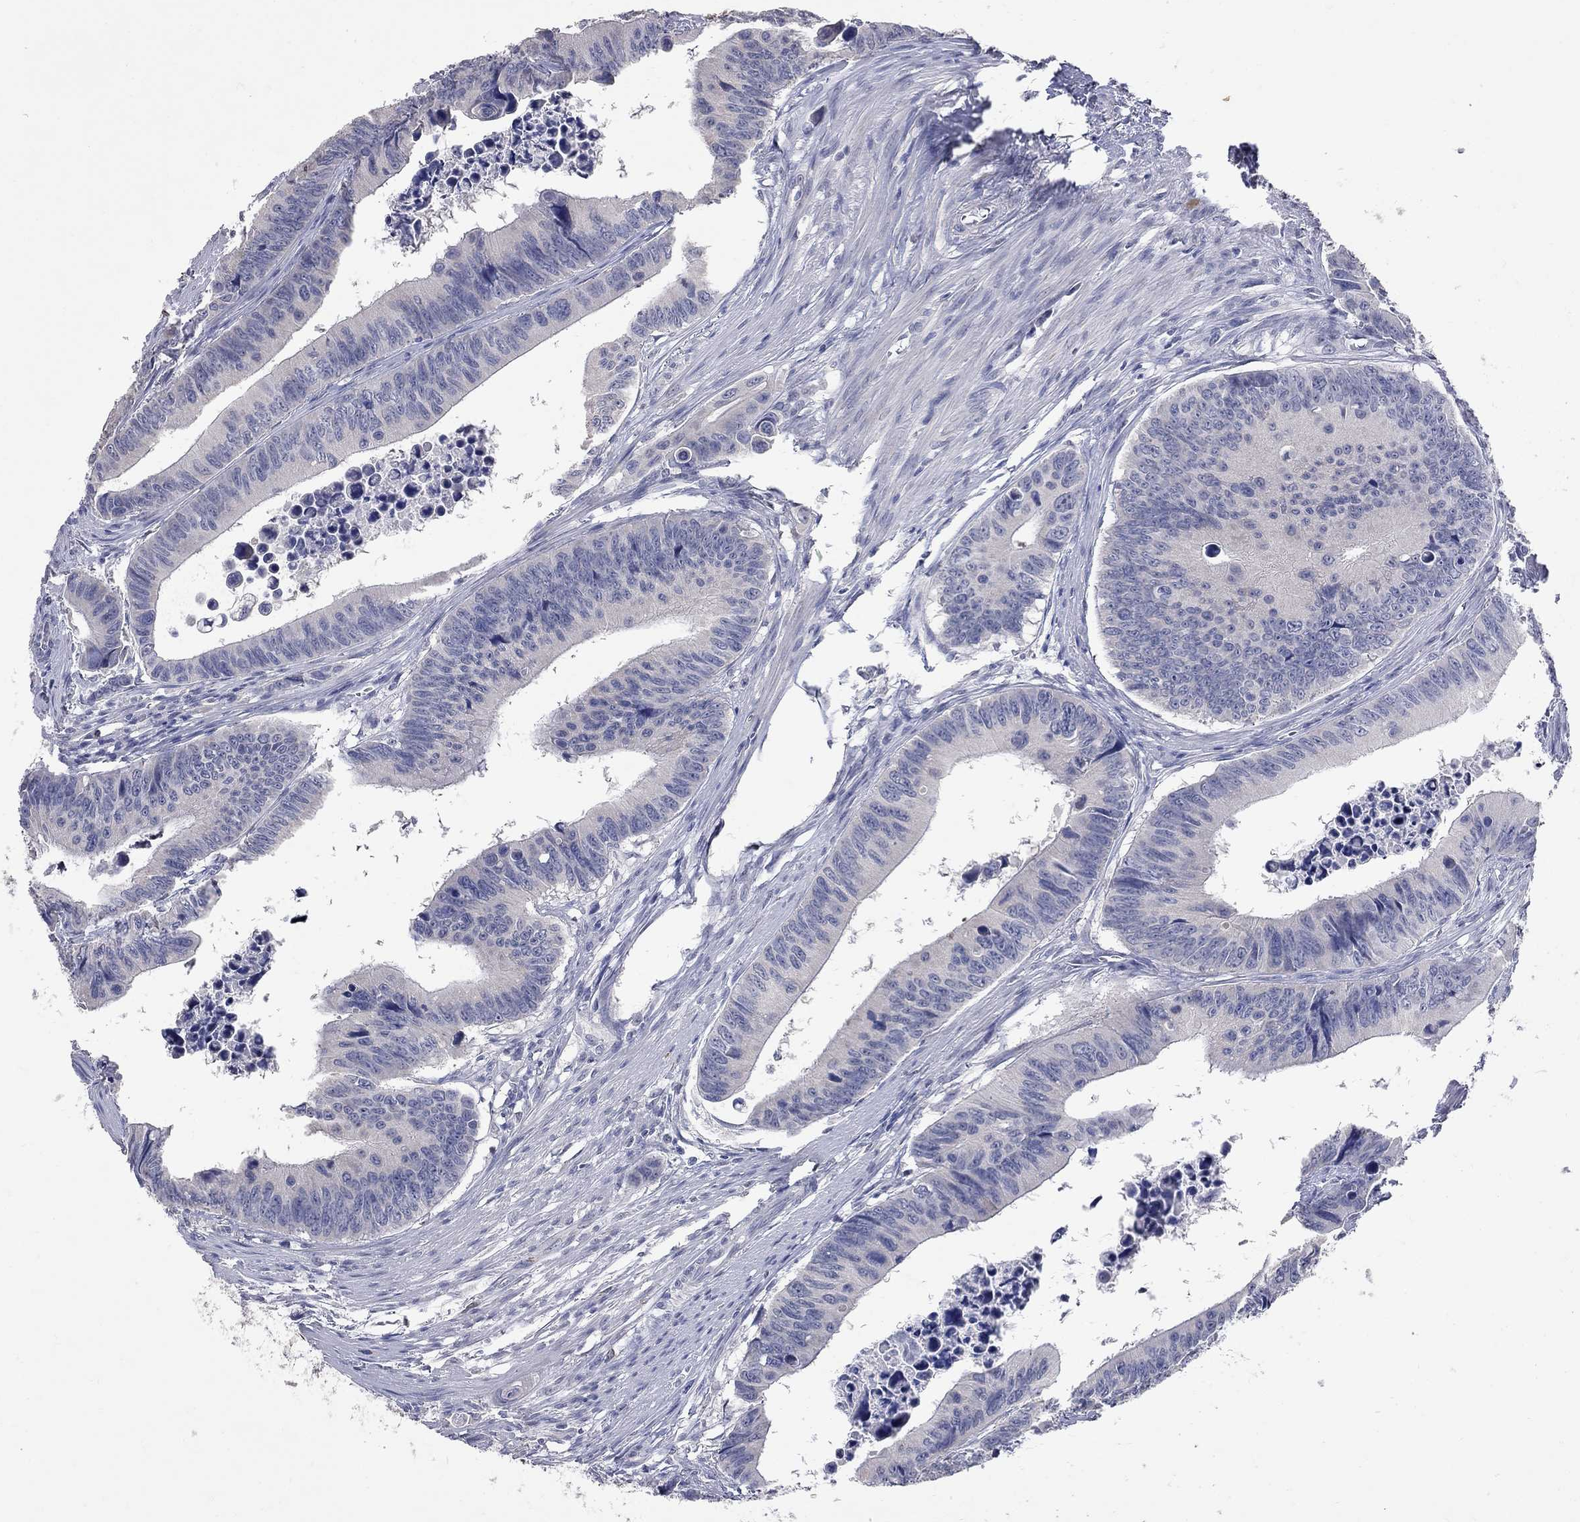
{"staining": {"intensity": "negative", "quantity": "none", "location": "none"}, "tissue": "colorectal cancer", "cell_type": "Tumor cells", "image_type": "cancer", "snomed": [{"axis": "morphology", "description": "Adenocarcinoma, NOS"}, {"axis": "topography", "description": "Colon"}], "caption": "High magnification brightfield microscopy of adenocarcinoma (colorectal) stained with DAB (3,3'-diaminobenzidine) (brown) and counterstained with hematoxylin (blue): tumor cells show no significant staining. (DAB (3,3'-diaminobenzidine) immunohistochemistry, high magnification).", "gene": "NOS2", "patient": {"sex": "female", "age": 87}}